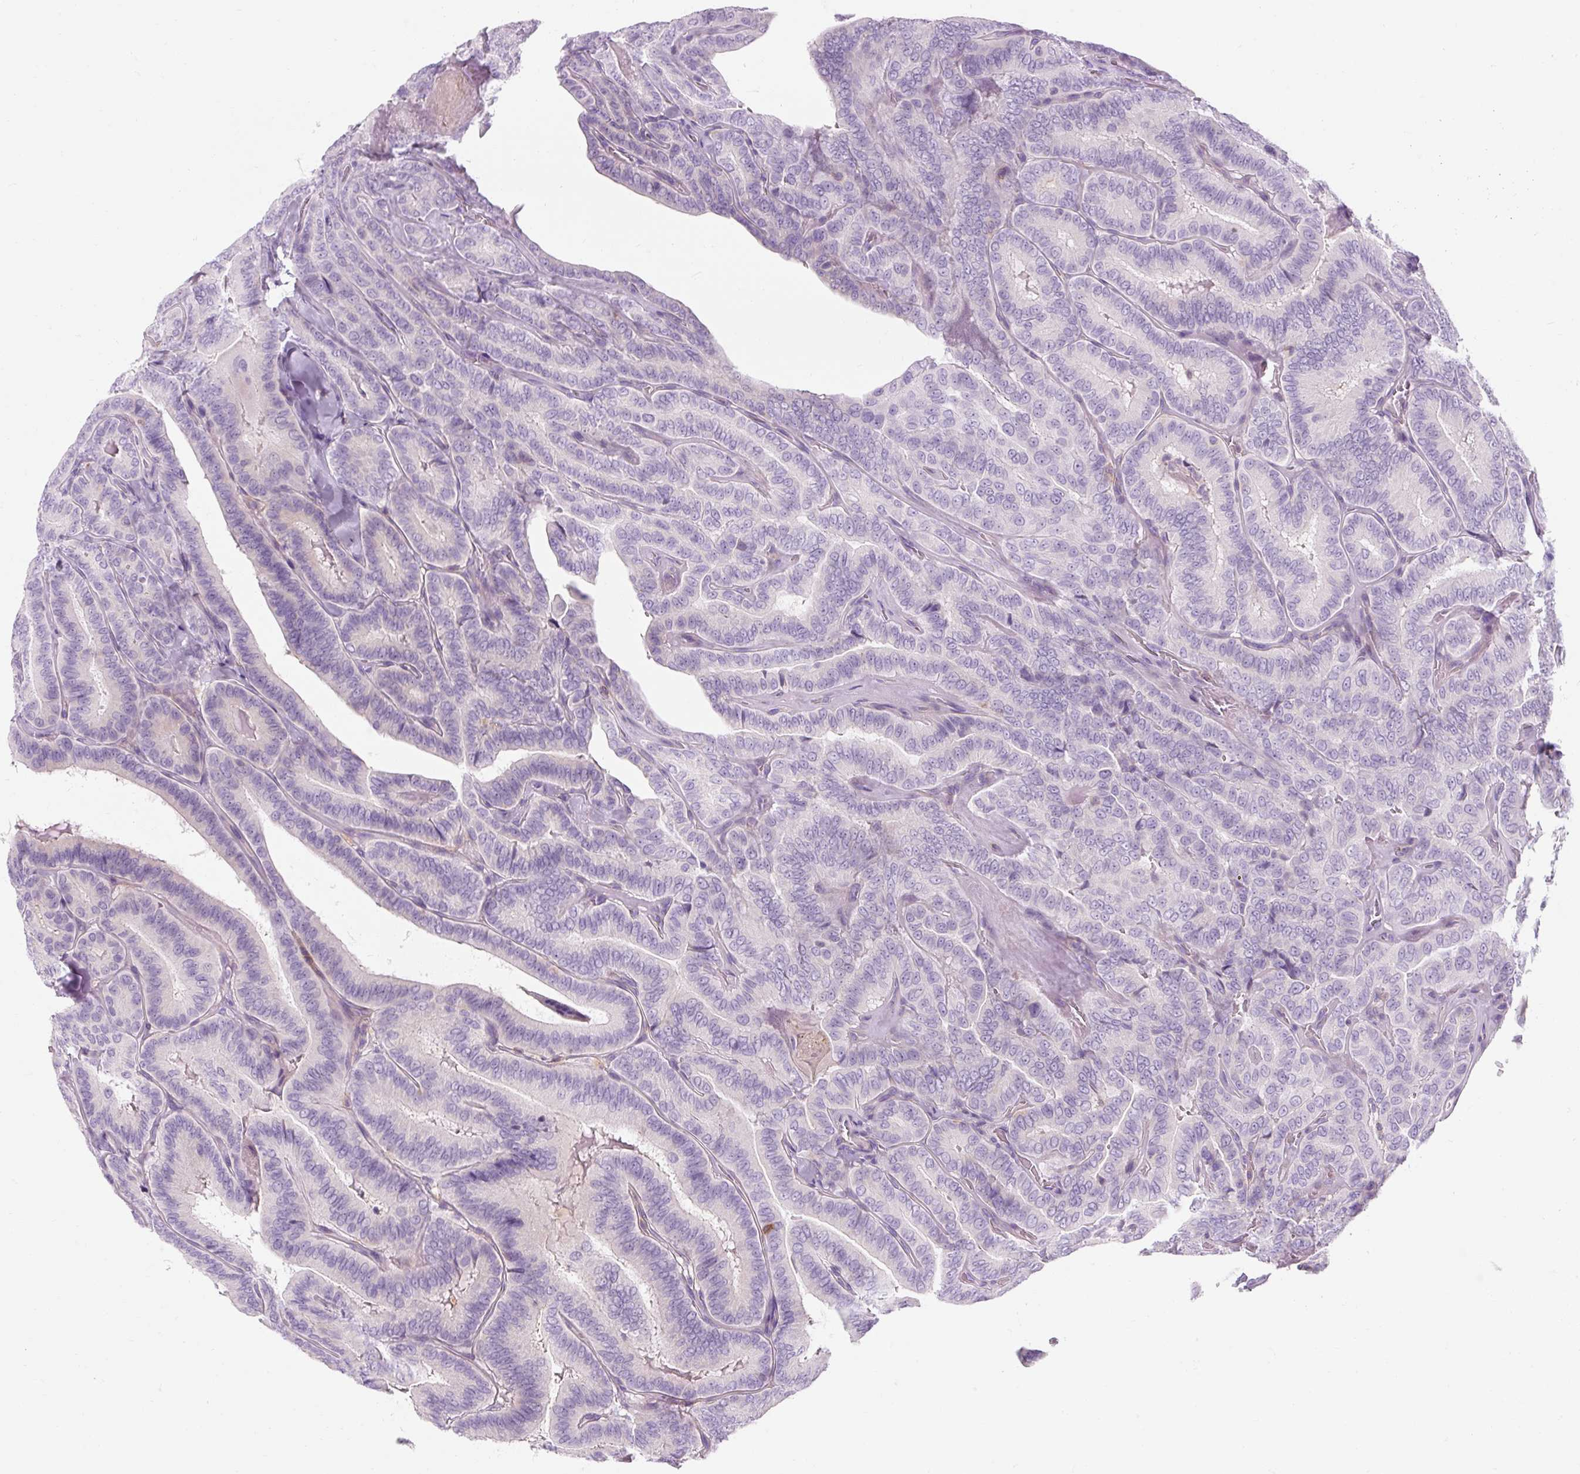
{"staining": {"intensity": "negative", "quantity": "none", "location": "none"}, "tissue": "thyroid cancer", "cell_type": "Tumor cells", "image_type": "cancer", "snomed": [{"axis": "morphology", "description": "Papillary adenocarcinoma, NOS"}, {"axis": "topography", "description": "Thyroid gland"}], "caption": "Protein analysis of thyroid cancer (papillary adenocarcinoma) displays no significant expression in tumor cells.", "gene": "TIGD2", "patient": {"sex": "male", "age": 61}}